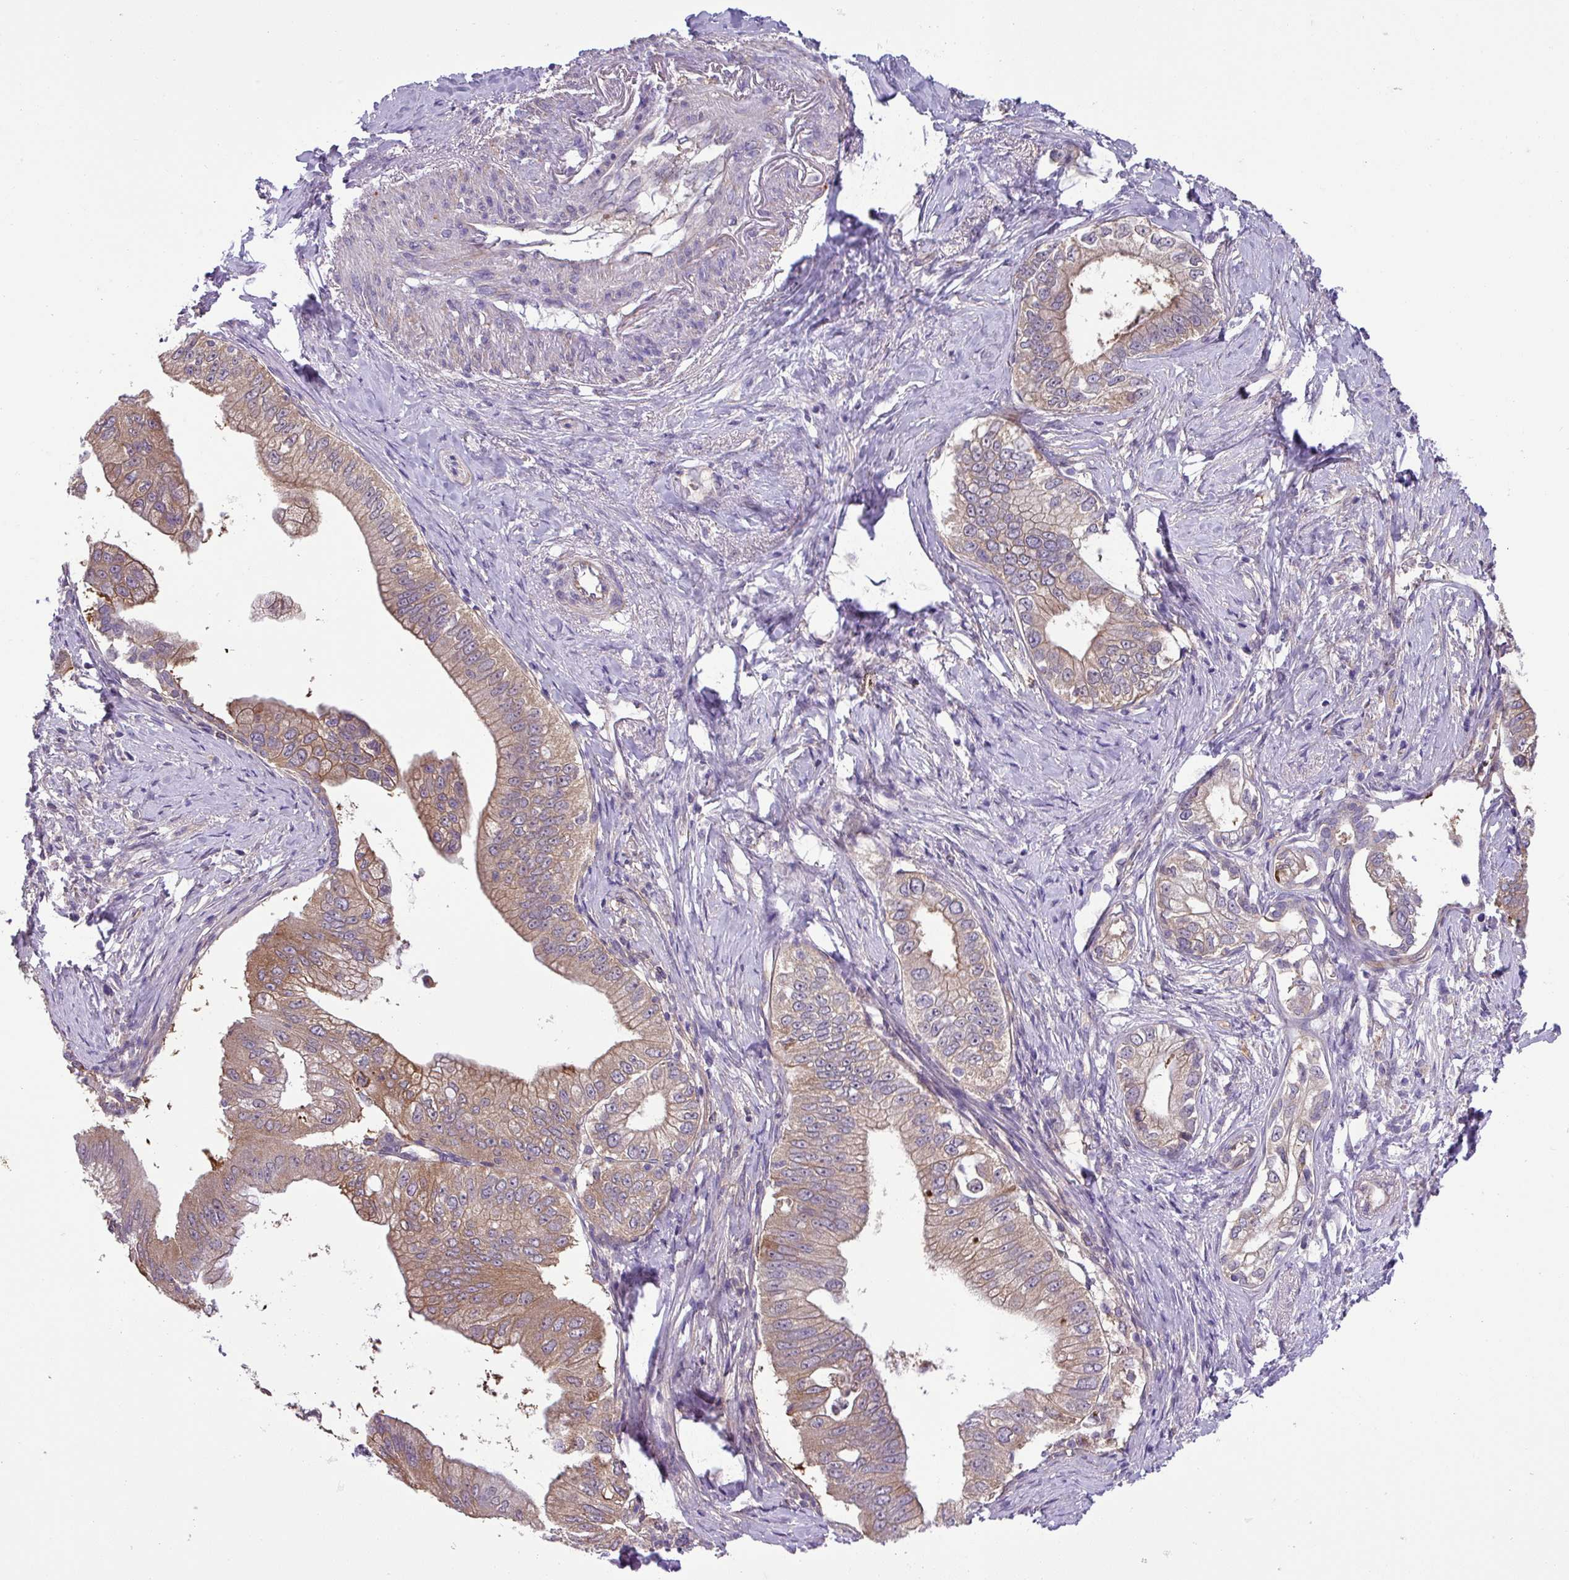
{"staining": {"intensity": "moderate", "quantity": "25%-75%", "location": "cytoplasmic/membranous"}, "tissue": "pancreatic cancer", "cell_type": "Tumor cells", "image_type": "cancer", "snomed": [{"axis": "morphology", "description": "Adenocarcinoma, NOS"}, {"axis": "topography", "description": "Pancreas"}], "caption": "The histopathology image shows immunohistochemical staining of pancreatic adenocarcinoma. There is moderate cytoplasmic/membranous positivity is identified in about 25%-75% of tumor cells.", "gene": "SLC23A2", "patient": {"sex": "male", "age": 70}}